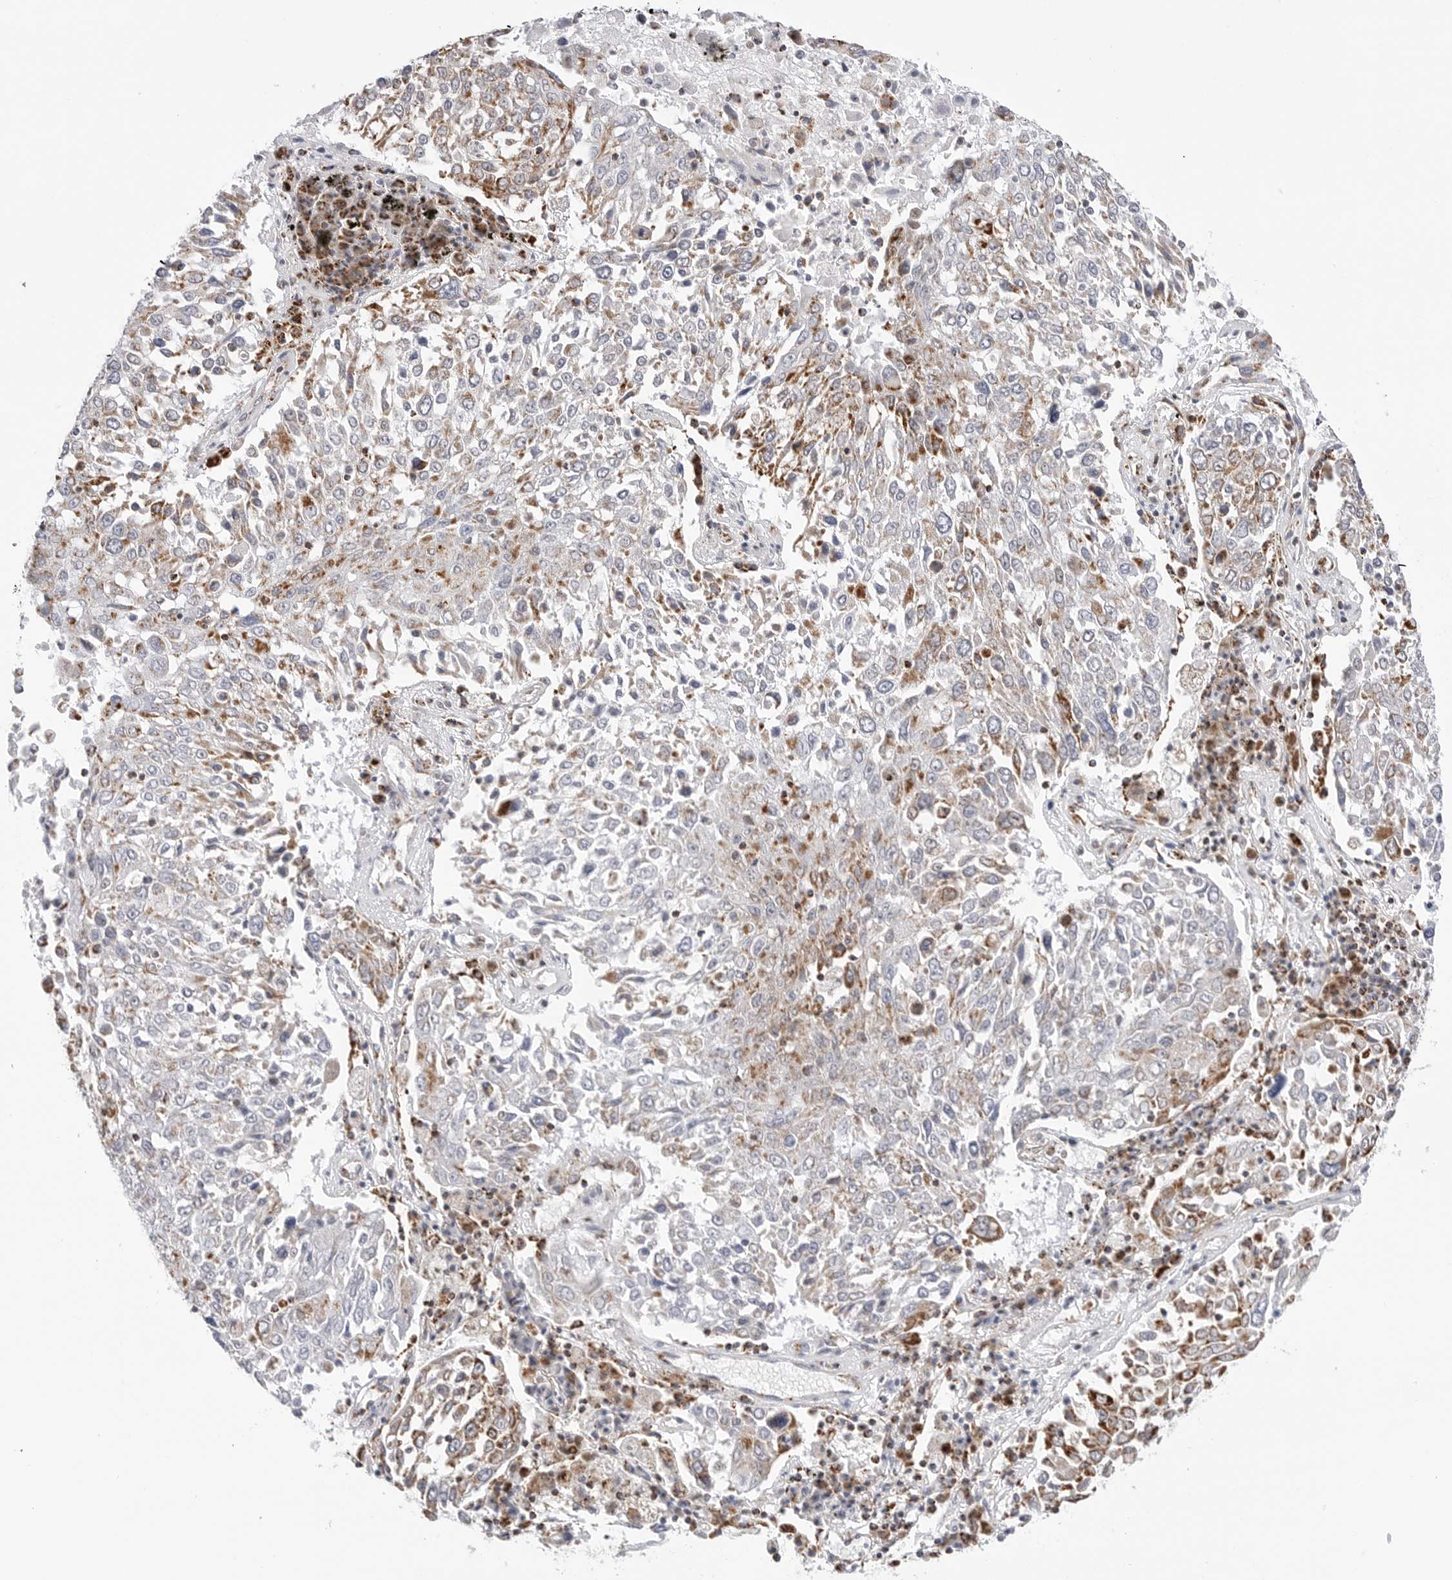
{"staining": {"intensity": "moderate", "quantity": "<25%", "location": "cytoplasmic/membranous"}, "tissue": "lung cancer", "cell_type": "Tumor cells", "image_type": "cancer", "snomed": [{"axis": "morphology", "description": "Squamous cell carcinoma, NOS"}, {"axis": "topography", "description": "Lung"}], "caption": "DAB (3,3'-diaminobenzidine) immunohistochemical staining of lung squamous cell carcinoma demonstrates moderate cytoplasmic/membranous protein staining in approximately <25% of tumor cells.", "gene": "ATP5IF1", "patient": {"sex": "male", "age": 65}}